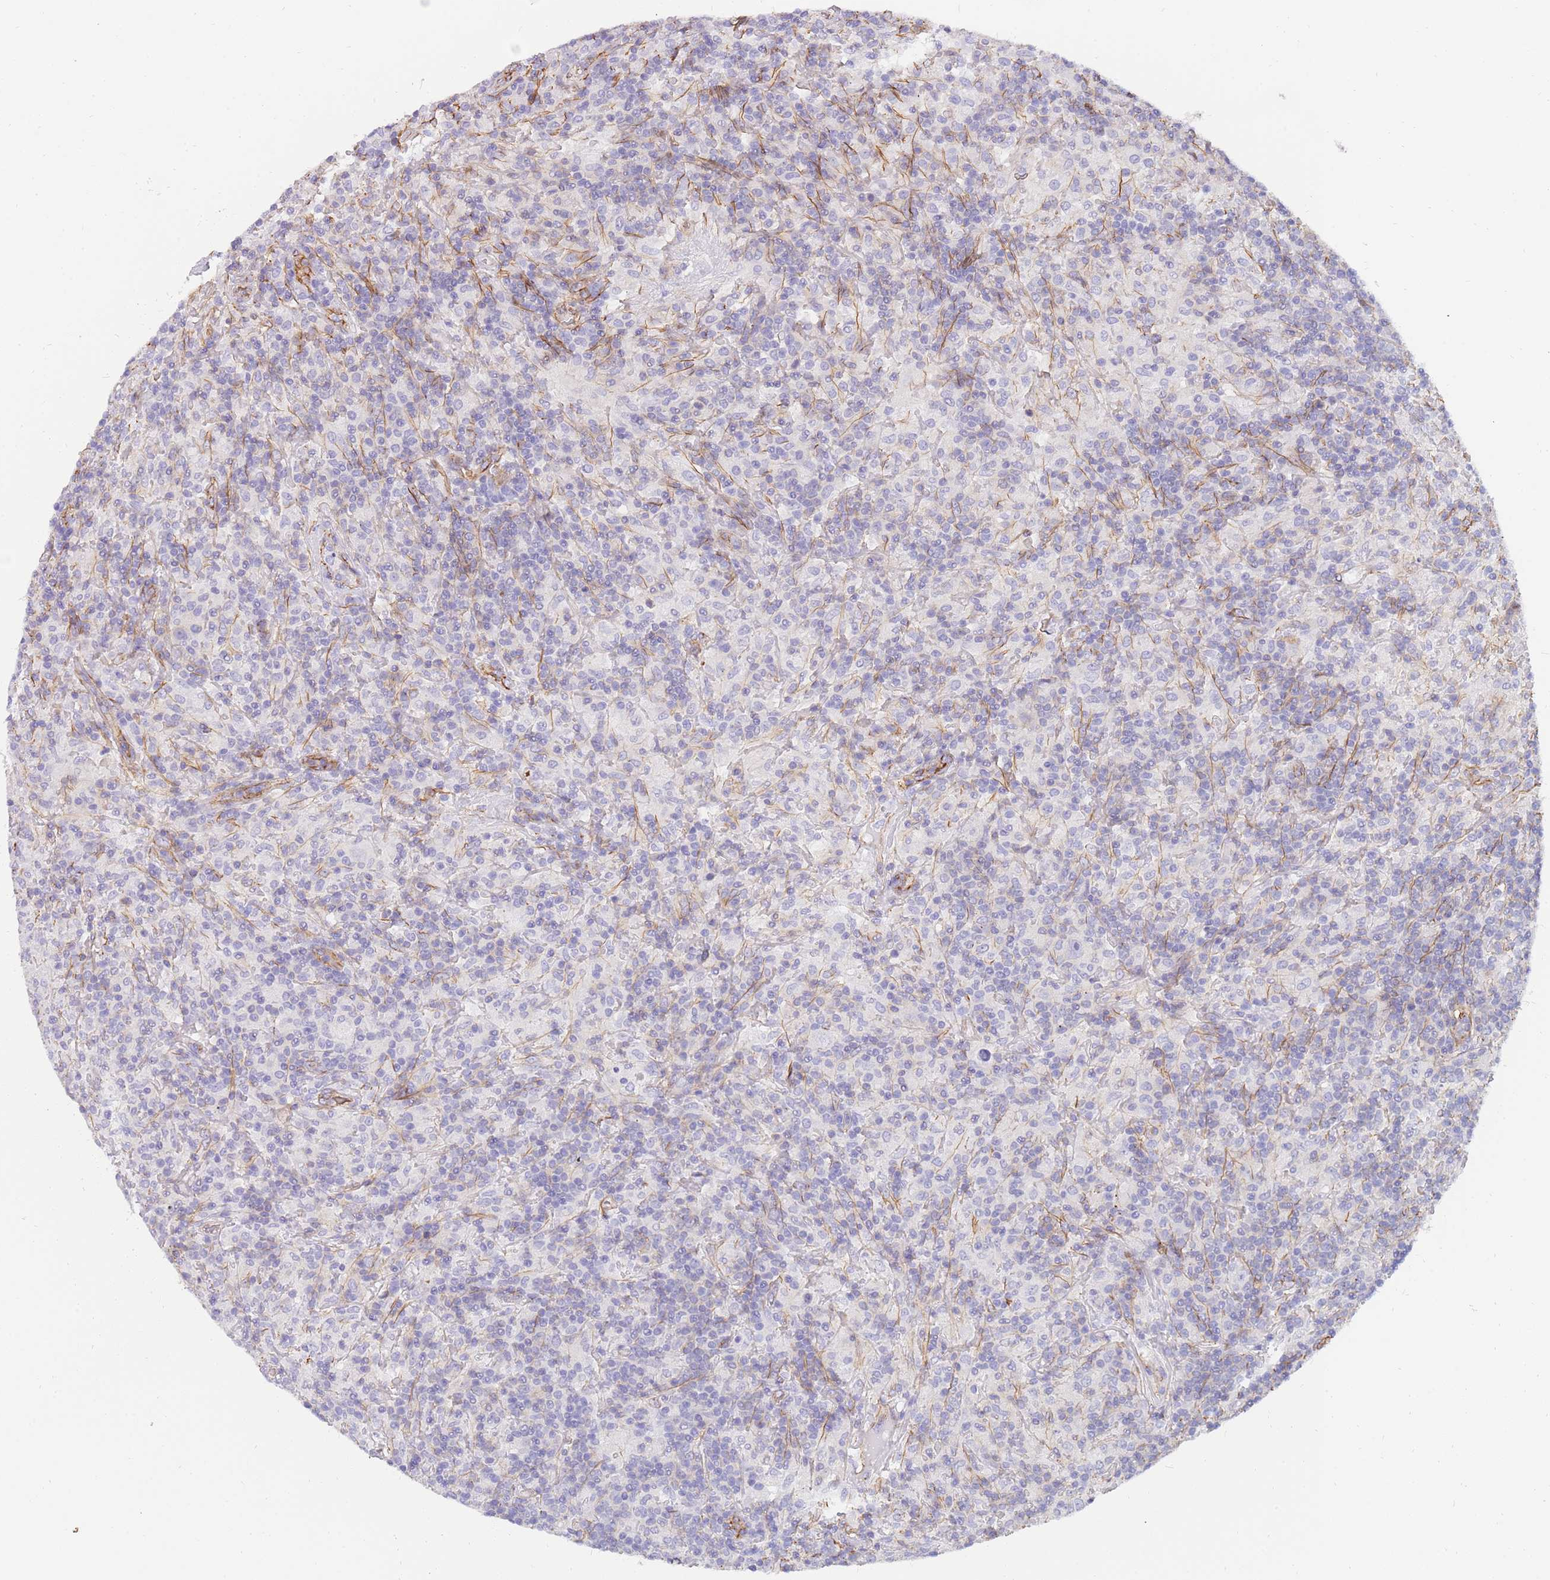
{"staining": {"intensity": "negative", "quantity": "none", "location": "none"}, "tissue": "lymphoma", "cell_type": "Tumor cells", "image_type": "cancer", "snomed": [{"axis": "morphology", "description": "Hodgkin's disease, NOS"}, {"axis": "topography", "description": "Lymph node"}], "caption": "The histopathology image demonstrates no significant staining in tumor cells of lymphoma.", "gene": "GFRAL", "patient": {"sex": "male", "age": 70}}